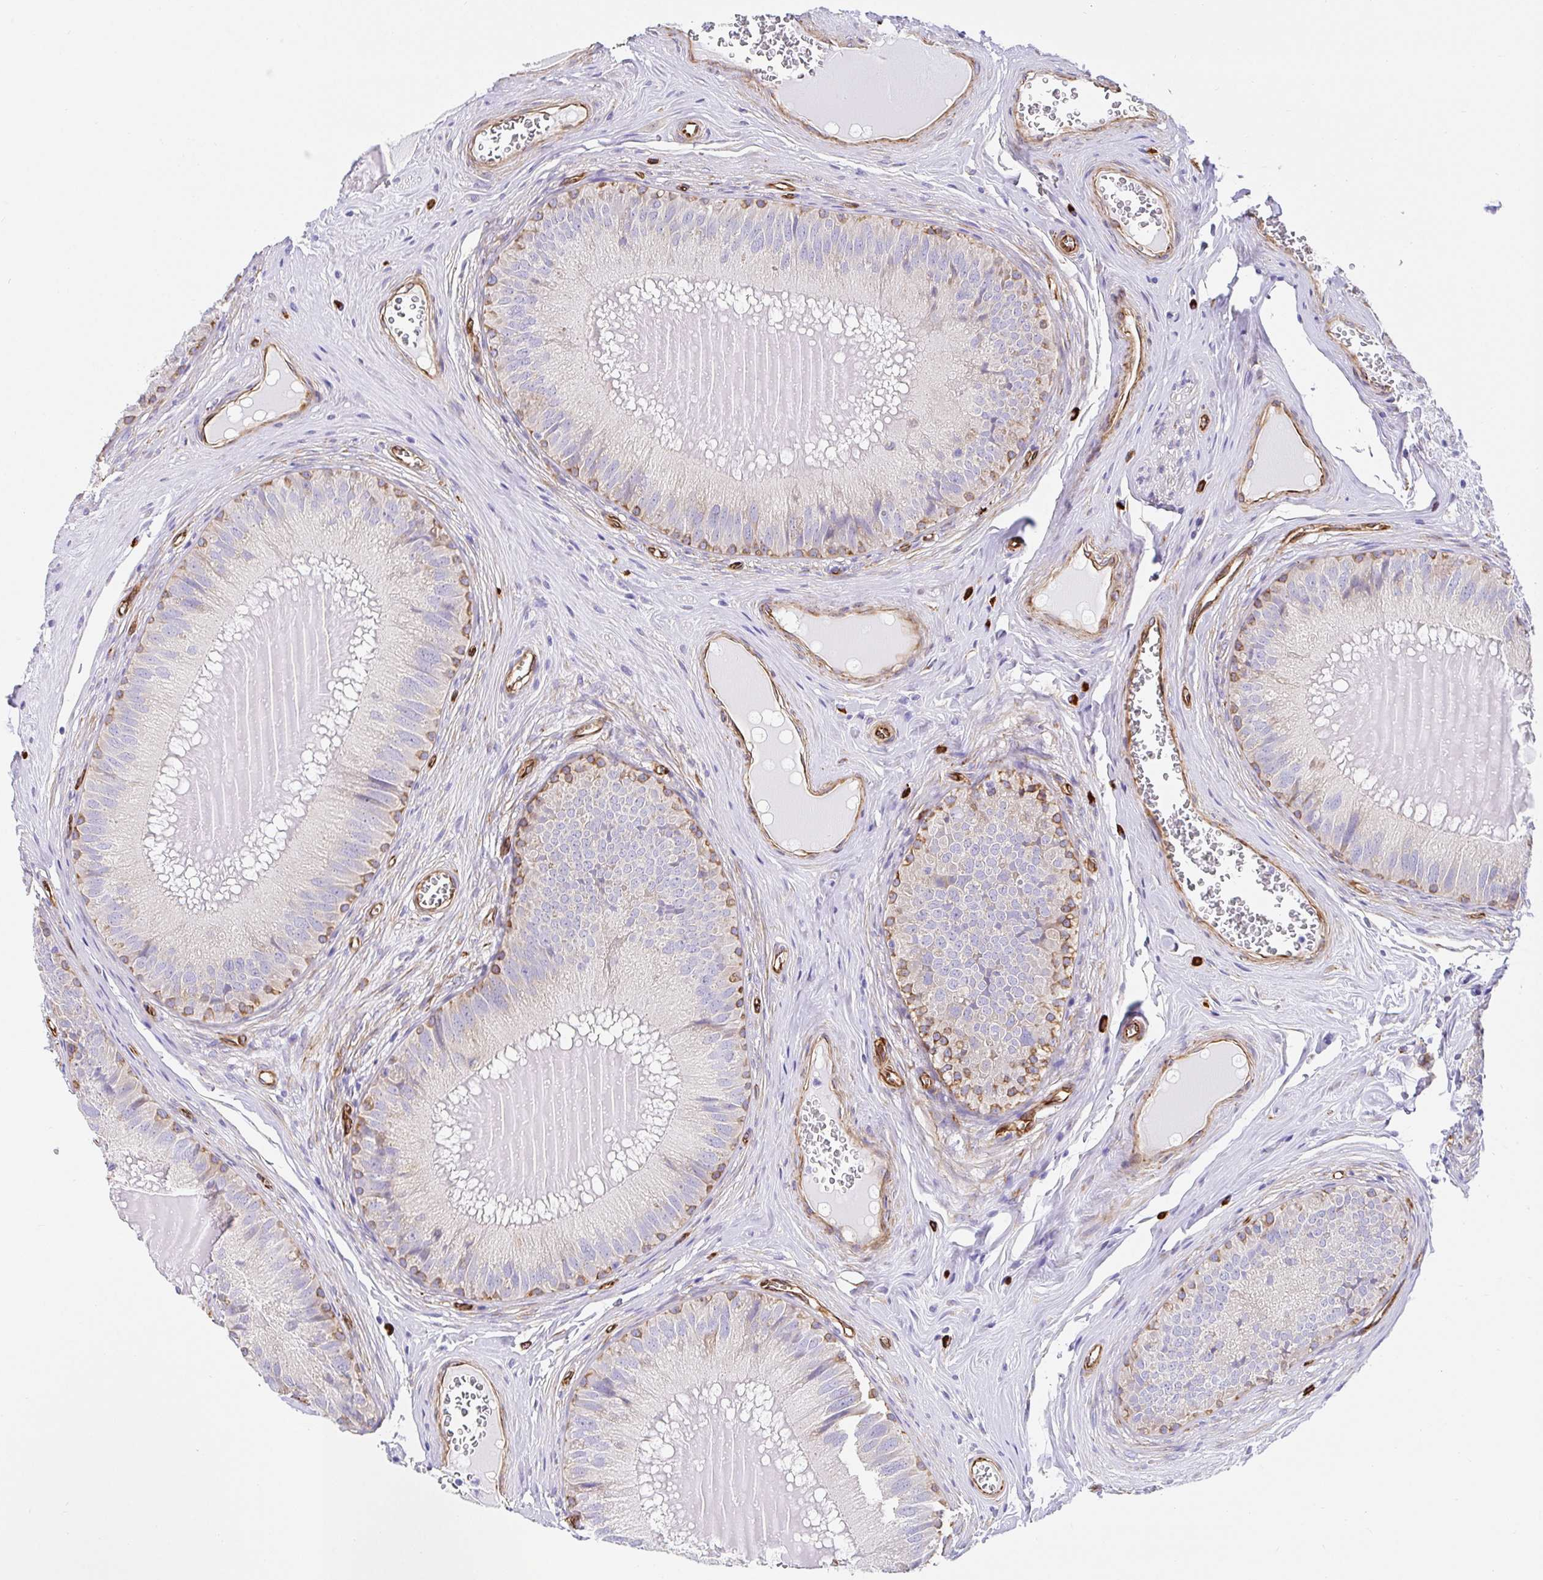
{"staining": {"intensity": "moderate", "quantity": "<25%", "location": "cytoplasmic/membranous"}, "tissue": "epididymis", "cell_type": "Glandular cells", "image_type": "normal", "snomed": [{"axis": "morphology", "description": "Normal tissue, NOS"}, {"axis": "topography", "description": "Epididymis, spermatic cord, NOS"}], "caption": "A brown stain highlights moderate cytoplasmic/membranous positivity of a protein in glandular cells of unremarkable epididymis. The staining was performed using DAB (3,3'-diaminobenzidine) to visualize the protein expression in brown, while the nuclei were stained in blue with hematoxylin (Magnification: 20x).", "gene": "DOCK1", "patient": {"sex": "male", "age": 39}}